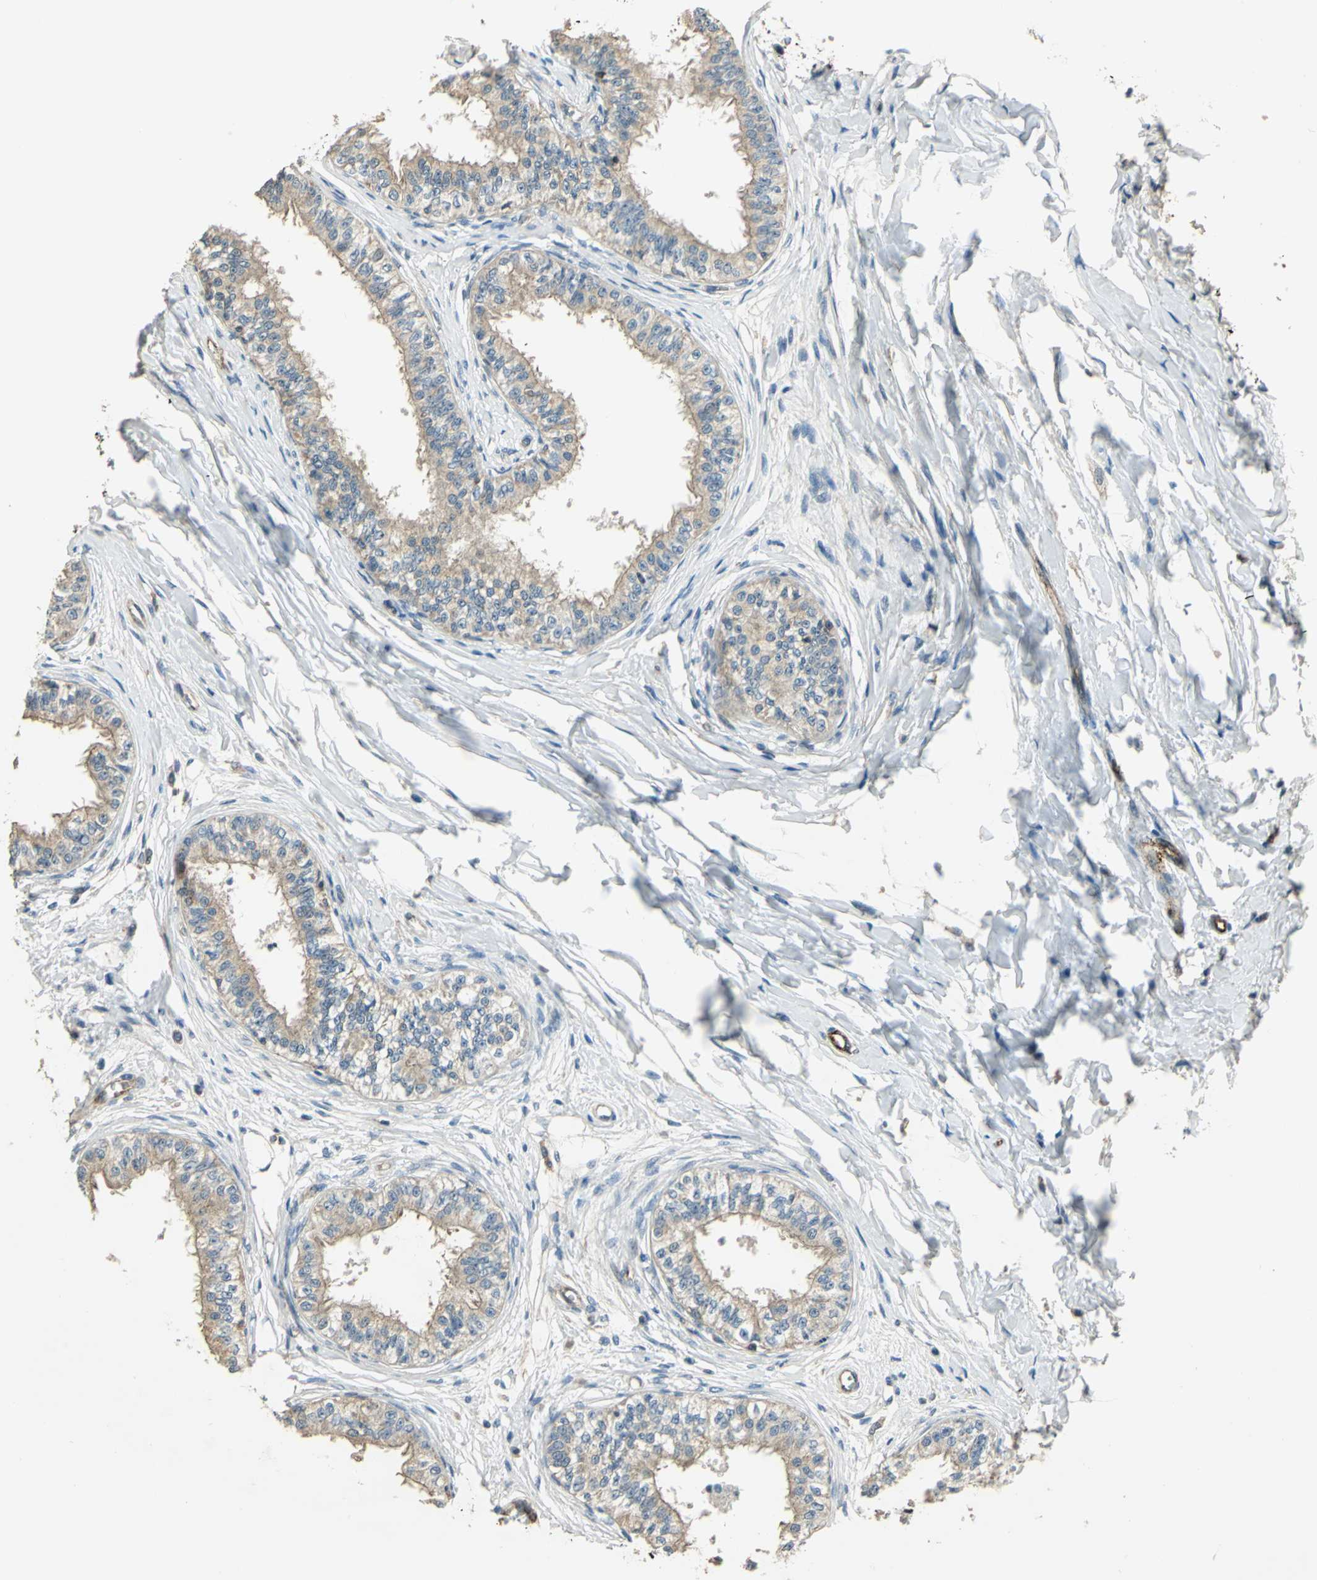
{"staining": {"intensity": "moderate", "quantity": ">75%", "location": "cytoplasmic/membranous"}, "tissue": "epididymis", "cell_type": "Glandular cells", "image_type": "normal", "snomed": [{"axis": "morphology", "description": "Normal tissue, NOS"}, {"axis": "morphology", "description": "Adenocarcinoma, metastatic, NOS"}, {"axis": "topography", "description": "Testis"}, {"axis": "topography", "description": "Epididymis"}], "caption": "Immunohistochemical staining of benign human epididymis exhibits >75% levels of moderate cytoplasmic/membranous protein expression in approximately >75% of glandular cells. Immunohistochemistry (ihc) stains the protein in brown and the nuclei are stained blue.", "gene": "RAPGEF1", "patient": {"sex": "male", "age": 26}}